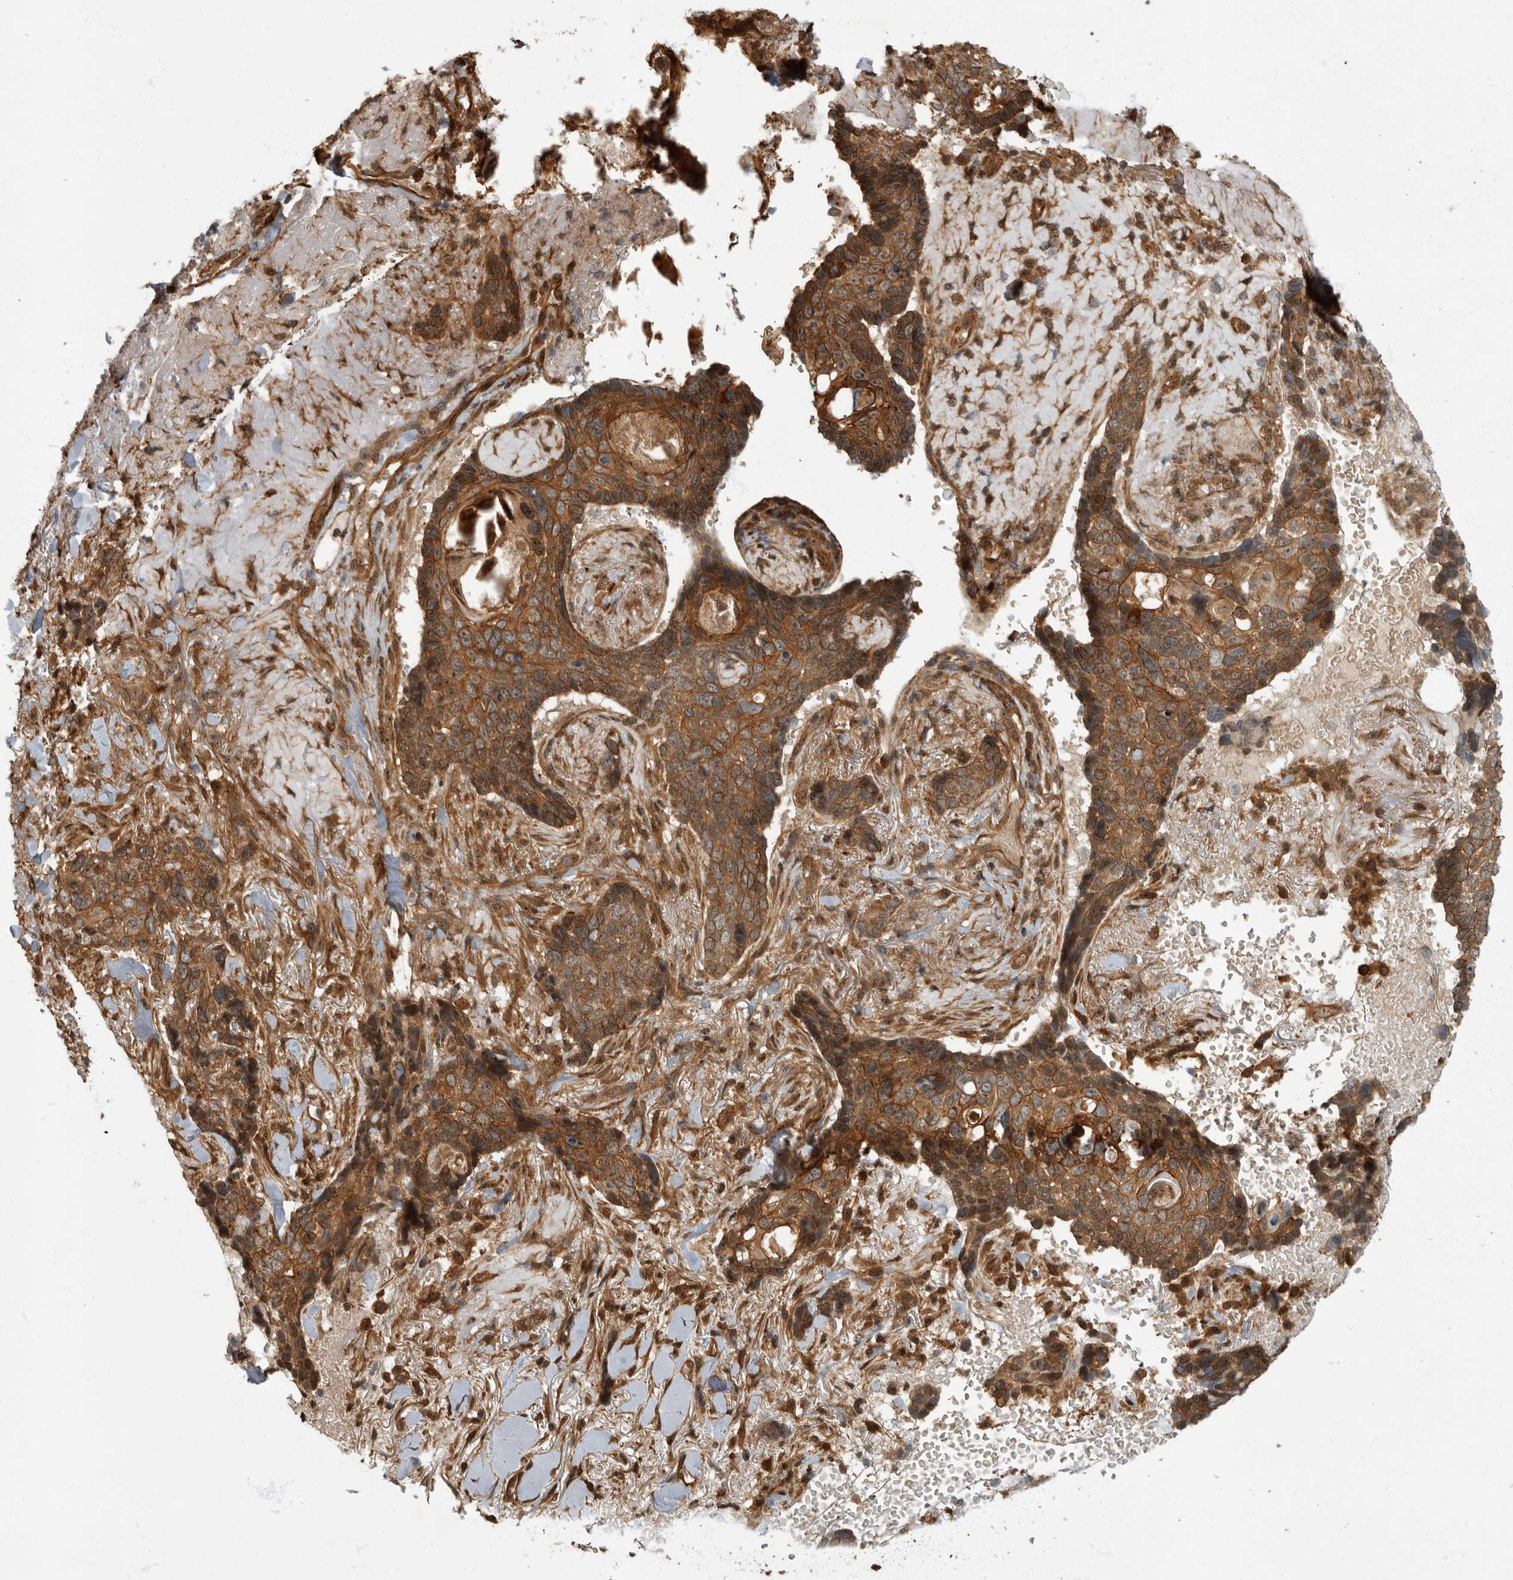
{"staining": {"intensity": "strong", "quantity": ">75%", "location": "cytoplasmic/membranous"}, "tissue": "skin cancer", "cell_type": "Tumor cells", "image_type": "cancer", "snomed": [{"axis": "morphology", "description": "Basal cell carcinoma"}, {"axis": "topography", "description": "Skin"}], "caption": "Skin basal cell carcinoma stained with DAB immunohistochemistry (IHC) demonstrates high levels of strong cytoplasmic/membranous expression in approximately >75% of tumor cells.", "gene": "VPS50", "patient": {"sex": "female", "age": 82}}